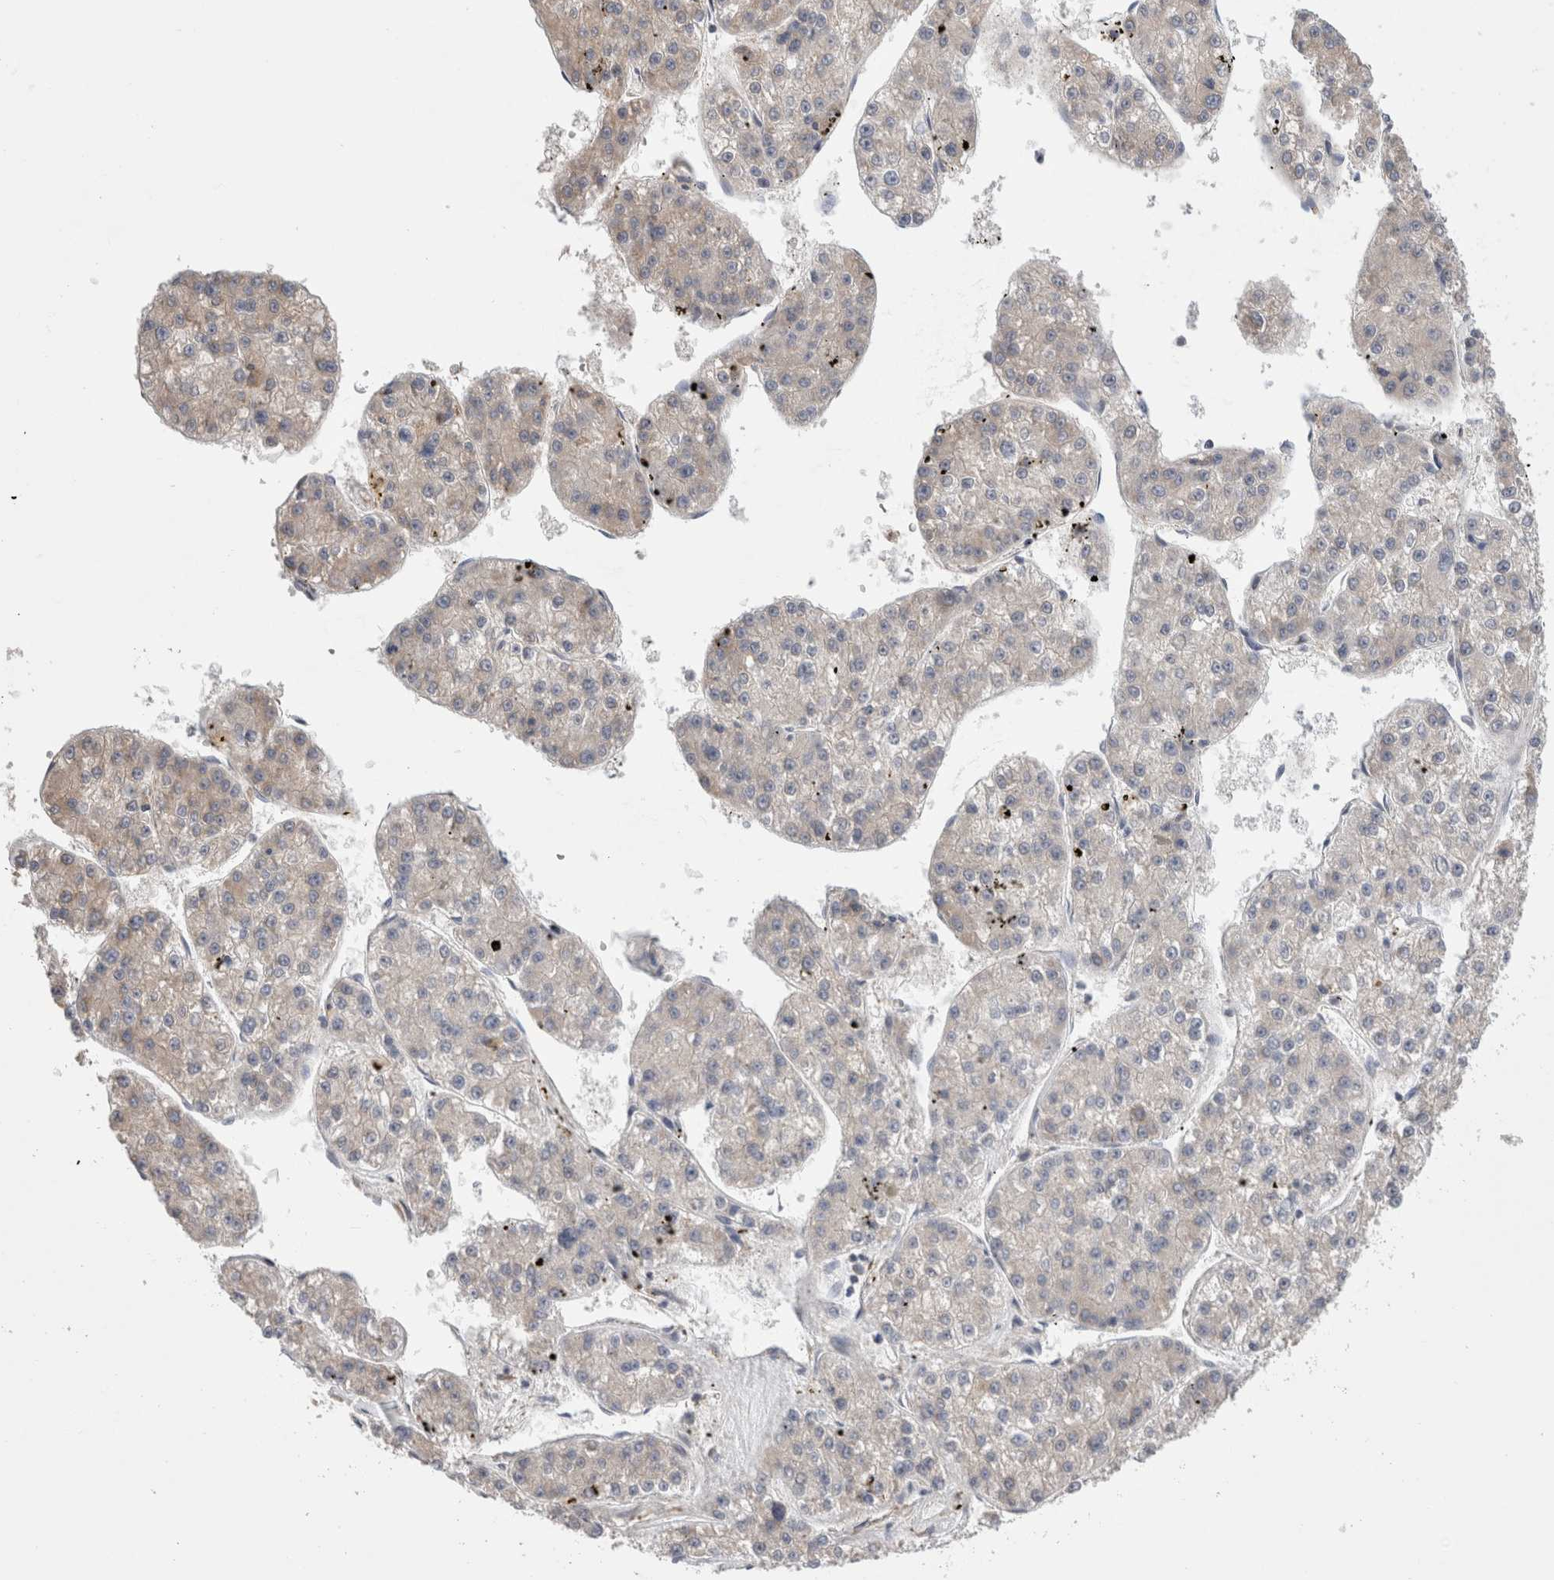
{"staining": {"intensity": "negative", "quantity": "none", "location": "none"}, "tissue": "liver cancer", "cell_type": "Tumor cells", "image_type": "cancer", "snomed": [{"axis": "morphology", "description": "Carcinoma, Hepatocellular, NOS"}, {"axis": "topography", "description": "Liver"}], "caption": "This is an IHC micrograph of human liver cancer. There is no staining in tumor cells.", "gene": "SMAP2", "patient": {"sex": "female", "age": 73}}